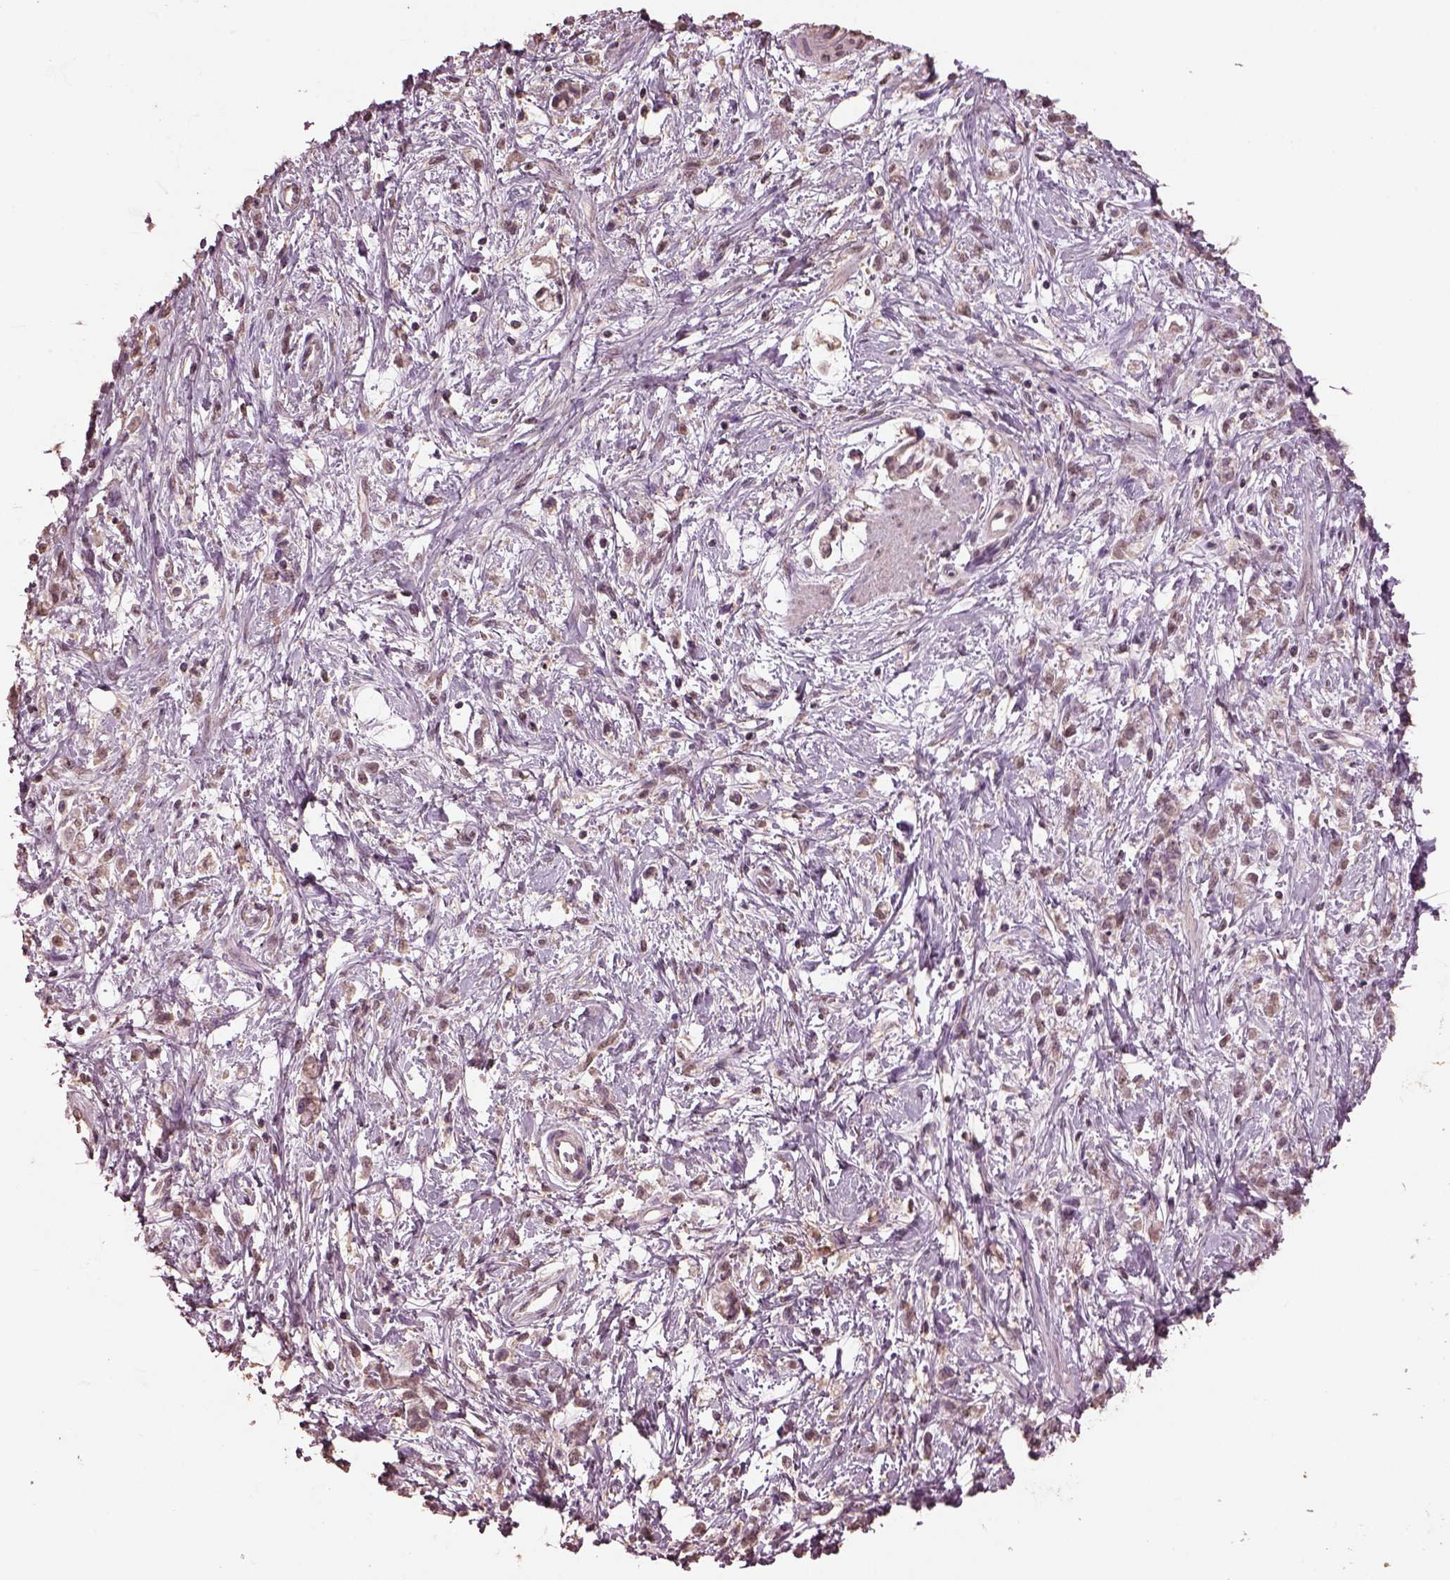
{"staining": {"intensity": "negative", "quantity": "none", "location": "none"}, "tissue": "stomach cancer", "cell_type": "Tumor cells", "image_type": "cancer", "snomed": [{"axis": "morphology", "description": "Adenocarcinoma, NOS"}, {"axis": "topography", "description": "Stomach"}], "caption": "An IHC histopathology image of stomach cancer is shown. There is no staining in tumor cells of stomach cancer. Brightfield microscopy of immunohistochemistry (IHC) stained with DAB (3,3'-diaminobenzidine) (brown) and hematoxylin (blue), captured at high magnification.", "gene": "CPT1C", "patient": {"sex": "female", "age": 60}}